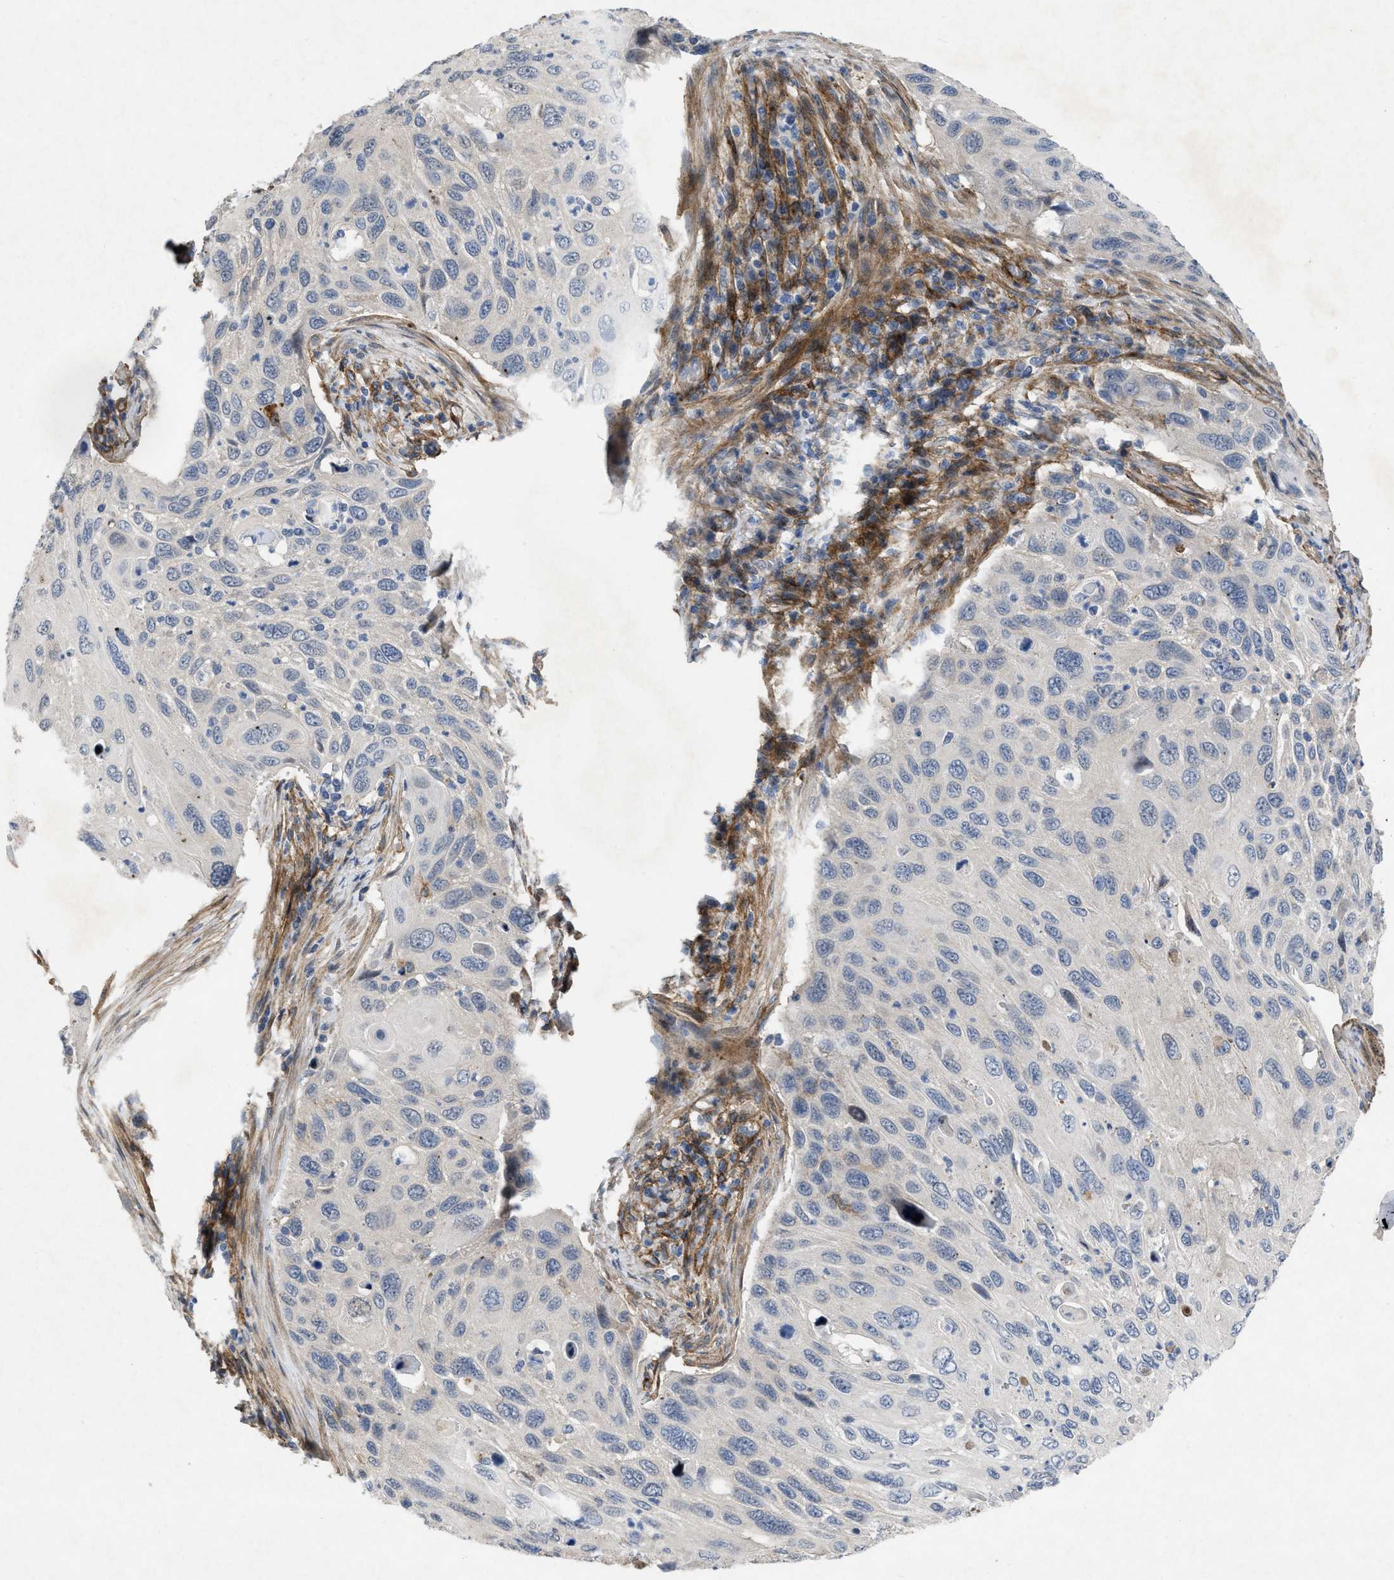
{"staining": {"intensity": "negative", "quantity": "none", "location": "none"}, "tissue": "cervical cancer", "cell_type": "Tumor cells", "image_type": "cancer", "snomed": [{"axis": "morphology", "description": "Squamous cell carcinoma, NOS"}, {"axis": "topography", "description": "Cervix"}], "caption": "Immunohistochemistry (IHC) of human cervical squamous cell carcinoma reveals no expression in tumor cells.", "gene": "PDGFRA", "patient": {"sex": "female", "age": 70}}